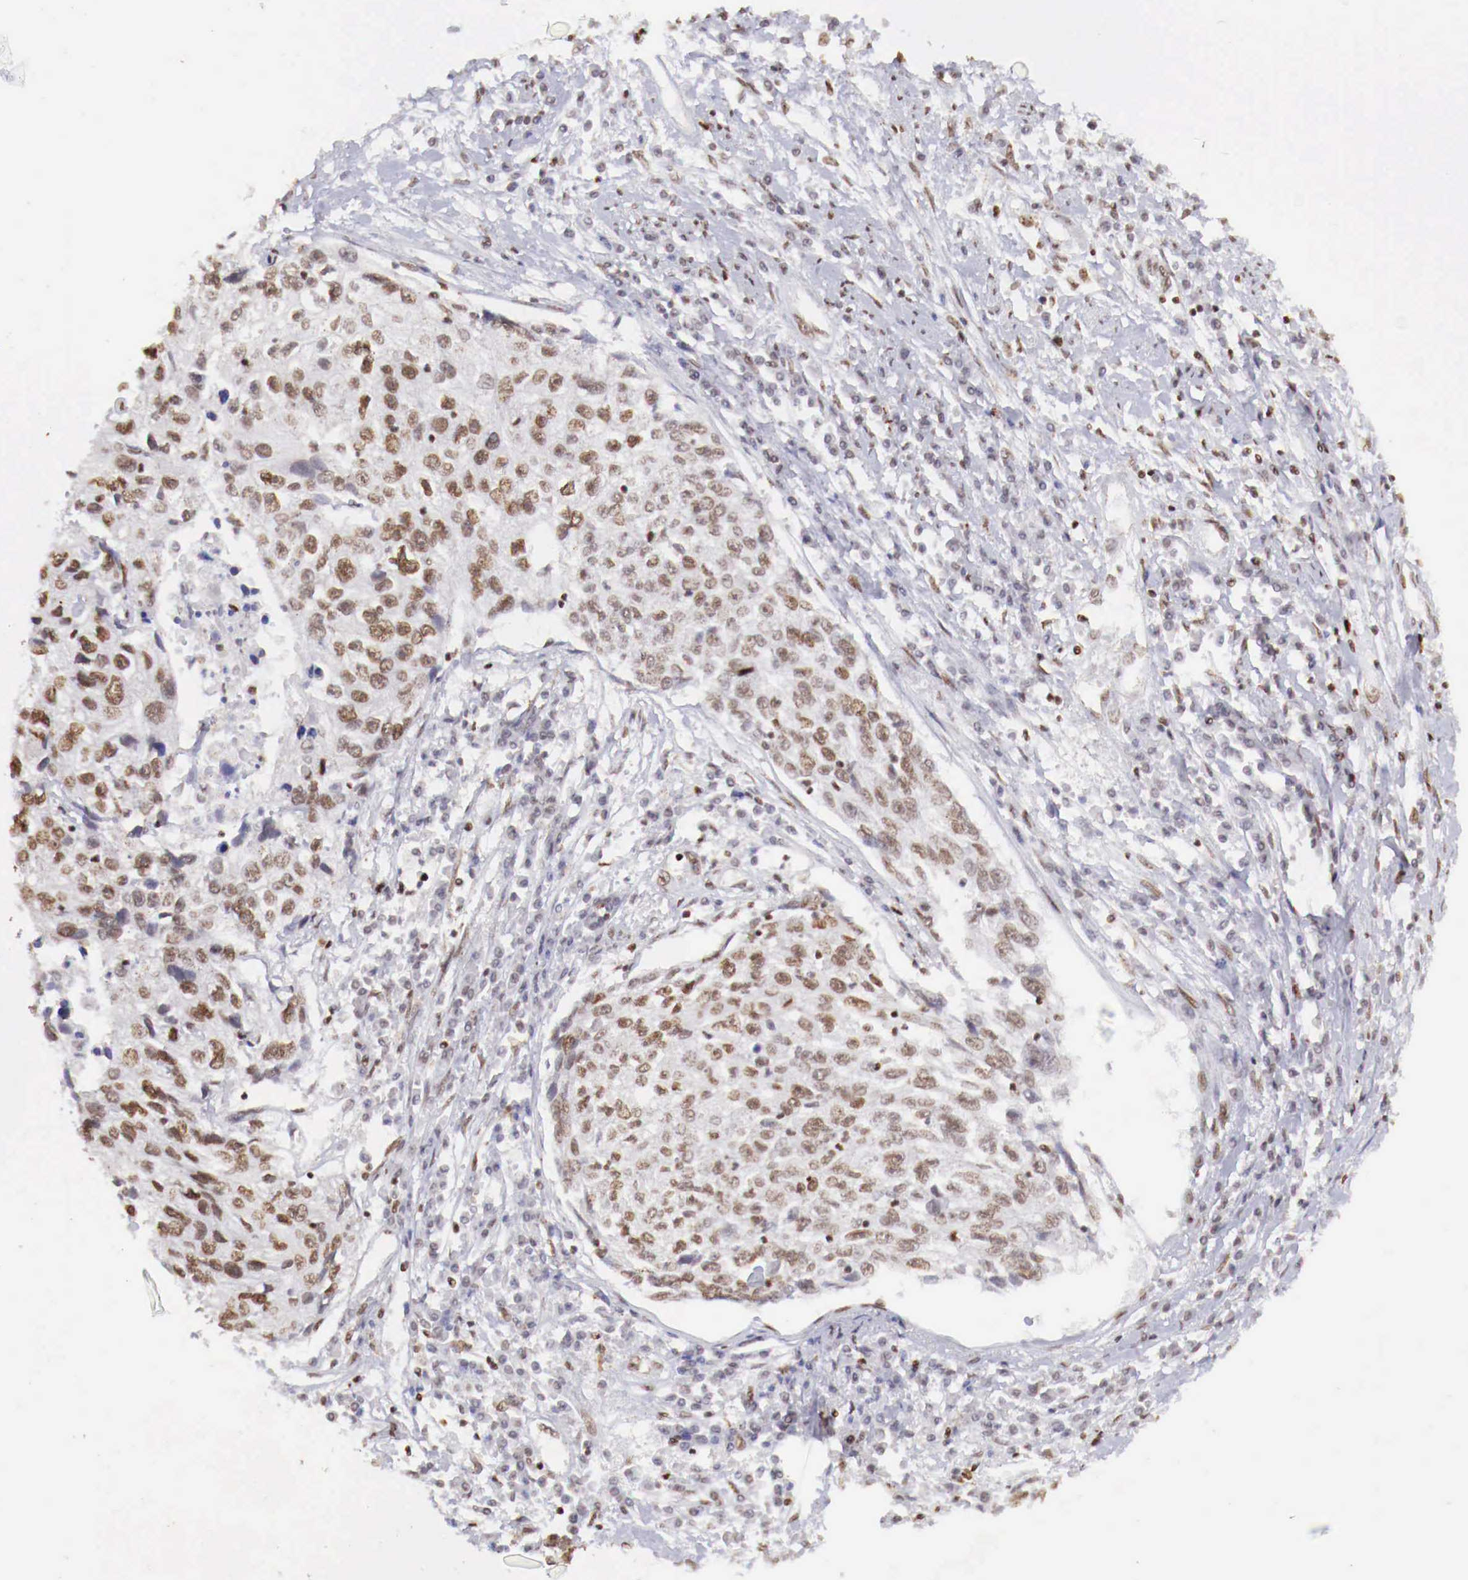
{"staining": {"intensity": "moderate", "quantity": ">75%", "location": "nuclear"}, "tissue": "cervical cancer", "cell_type": "Tumor cells", "image_type": "cancer", "snomed": [{"axis": "morphology", "description": "Squamous cell carcinoma, NOS"}, {"axis": "topography", "description": "Cervix"}], "caption": "There is medium levels of moderate nuclear staining in tumor cells of cervical cancer (squamous cell carcinoma), as demonstrated by immunohistochemical staining (brown color).", "gene": "MAX", "patient": {"sex": "female", "age": 57}}